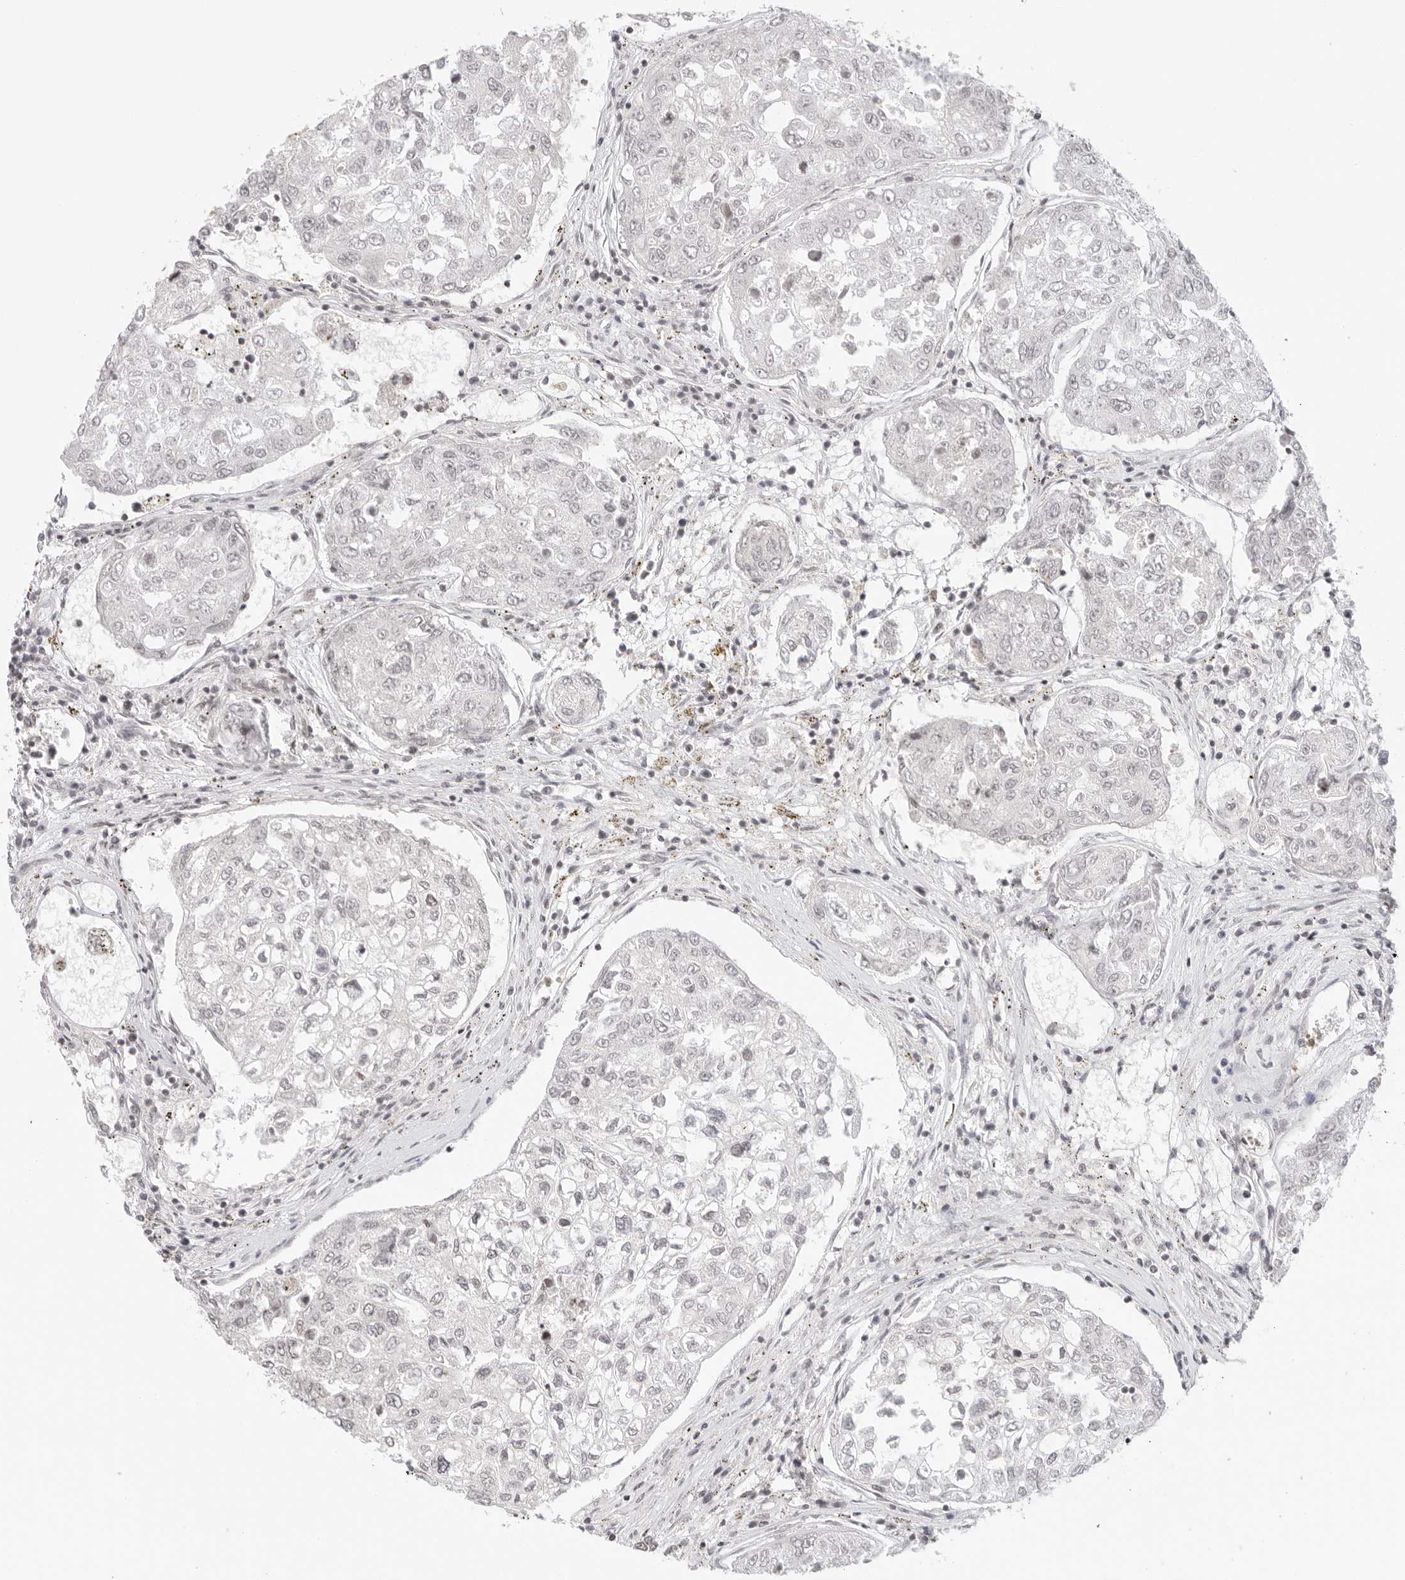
{"staining": {"intensity": "negative", "quantity": "none", "location": "none"}, "tissue": "urothelial cancer", "cell_type": "Tumor cells", "image_type": "cancer", "snomed": [{"axis": "morphology", "description": "Urothelial carcinoma, High grade"}, {"axis": "topography", "description": "Lymph node"}, {"axis": "topography", "description": "Urinary bladder"}], "caption": "The photomicrograph displays no staining of tumor cells in urothelial carcinoma (high-grade).", "gene": "TCIM", "patient": {"sex": "male", "age": 51}}